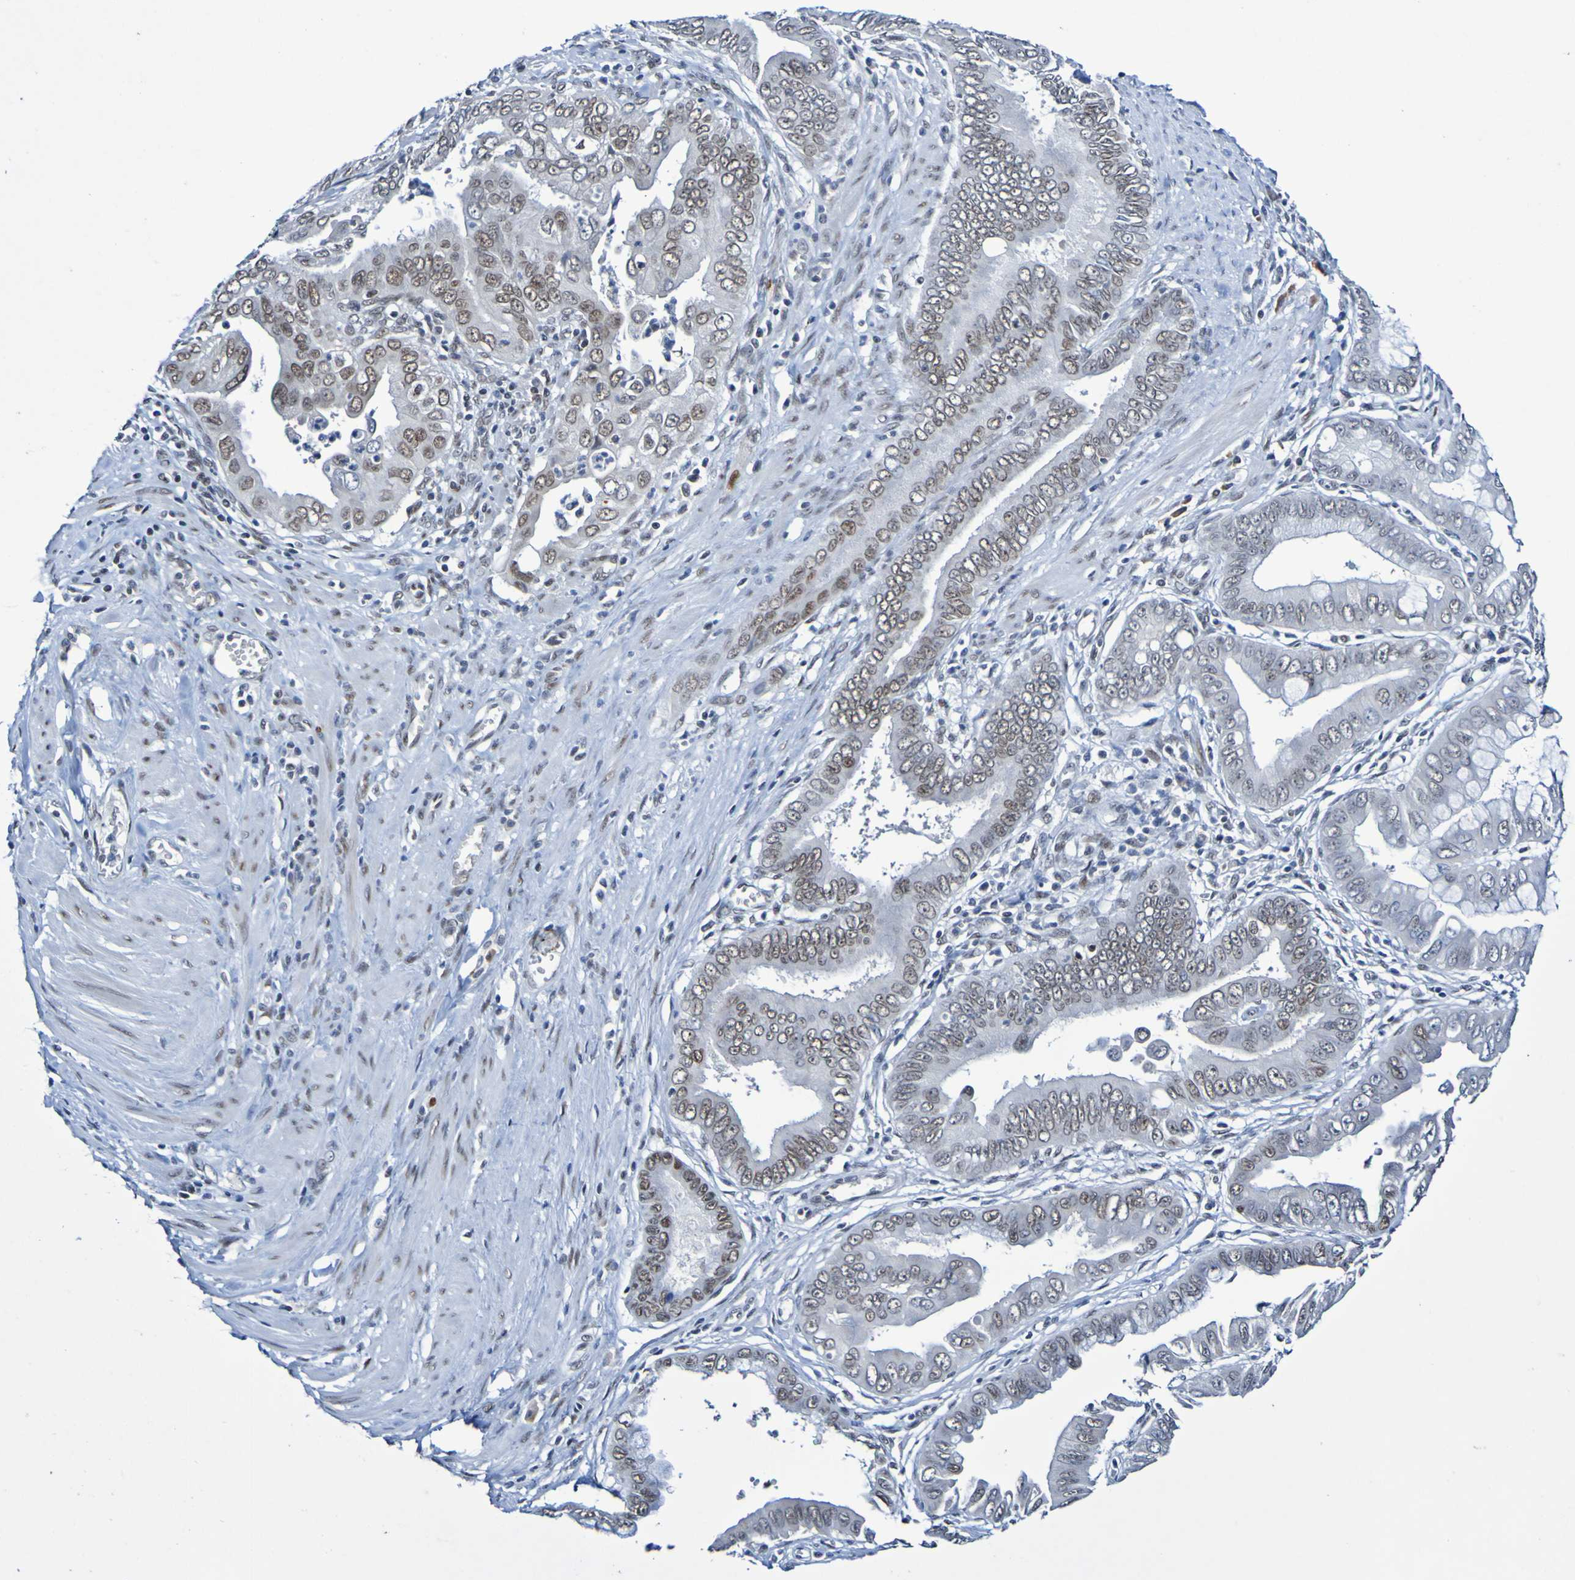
{"staining": {"intensity": "moderate", "quantity": "25%-75%", "location": "nuclear"}, "tissue": "pancreatic cancer", "cell_type": "Tumor cells", "image_type": "cancer", "snomed": [{"axis": "morphology", "description": "Normal tissue, NOS"}, {"axis": "topography", "description": "Lymph node"}], "caption": "The immunohistochemical stain labels moderate nuclear expression in tumor cells of pancreatic cancer tissue.", "gene": "PCGF1", "patient": {"sex": "male", "age": 50}}